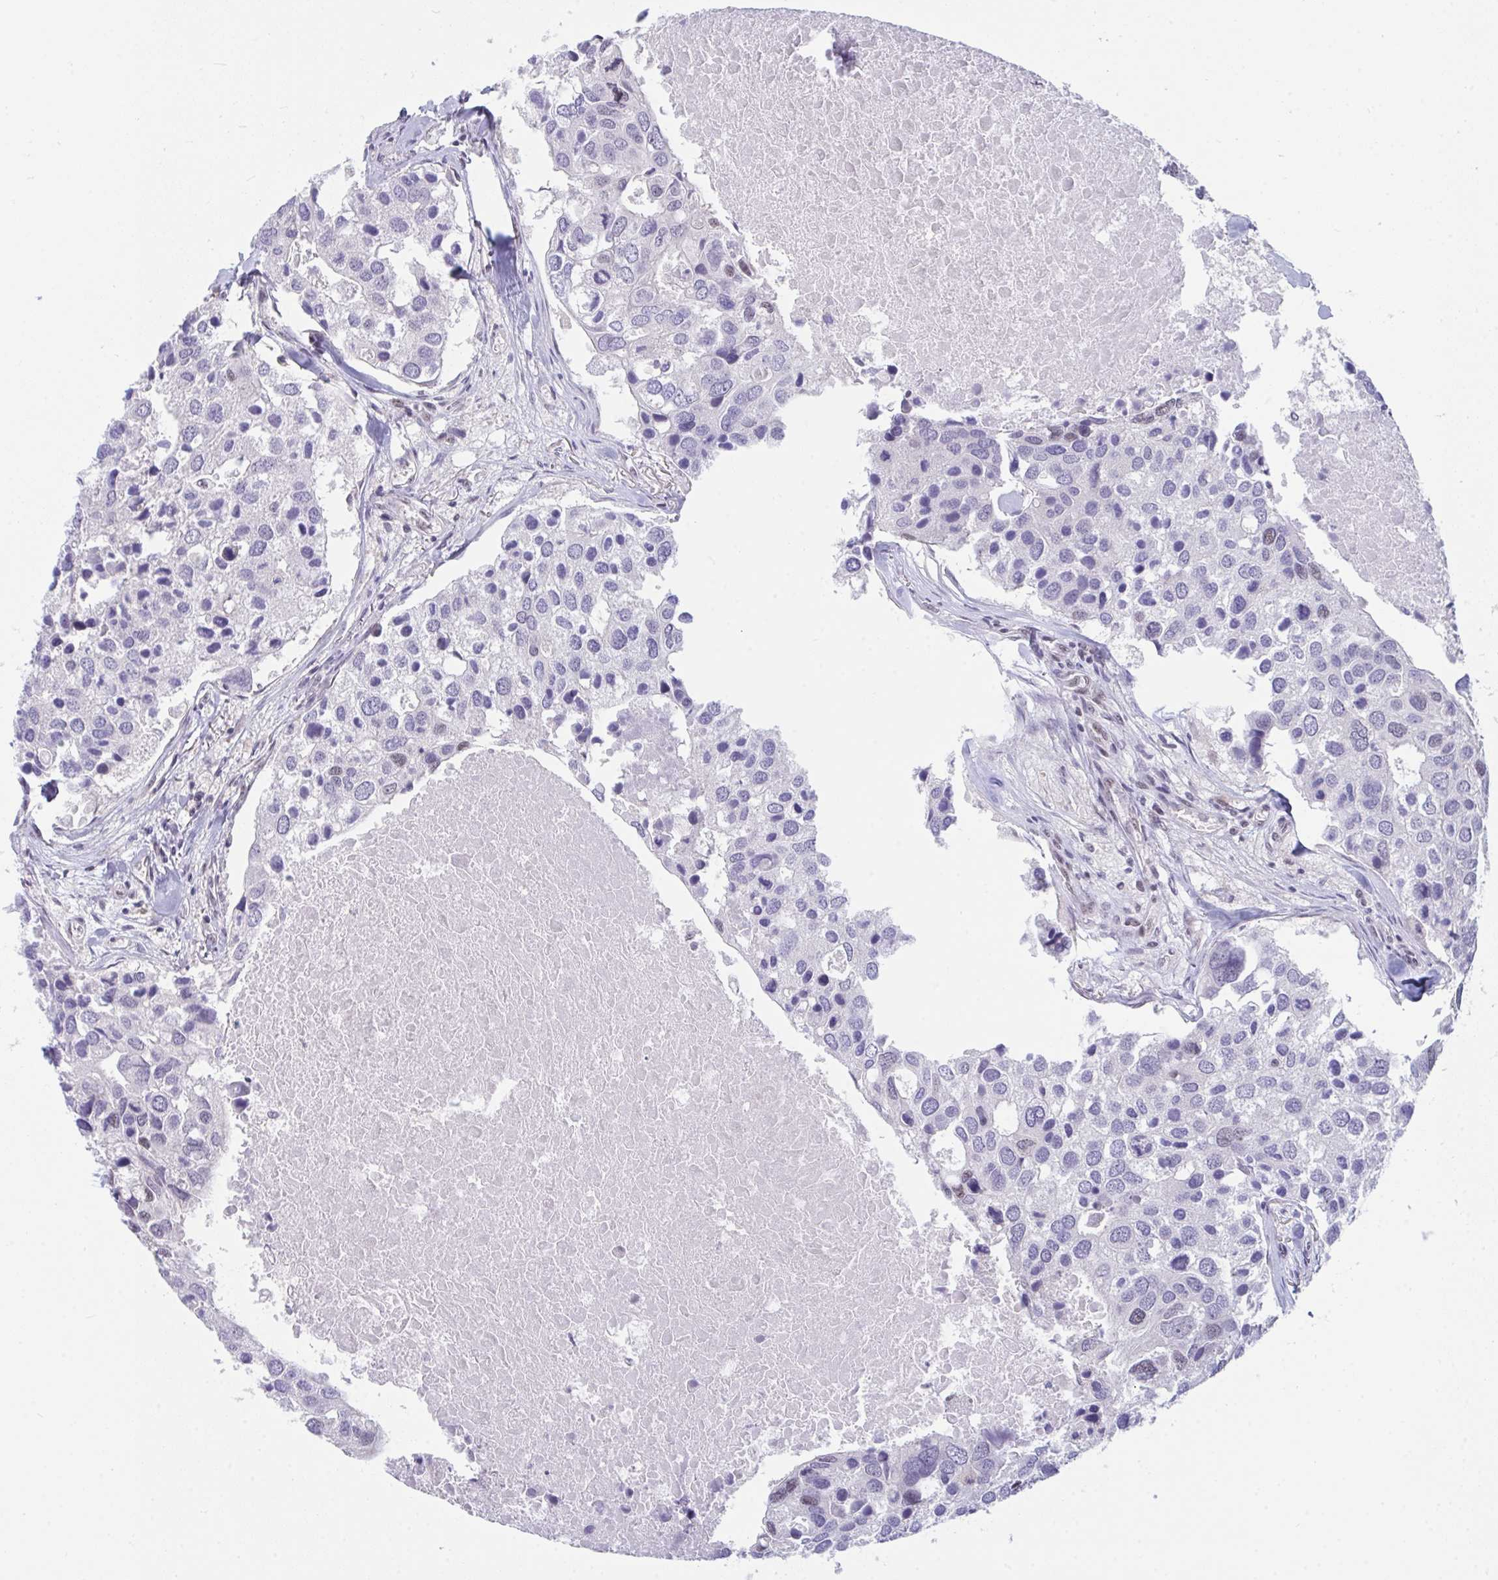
{"staining": {"intensity": "negative", "quantity": "none", "location": "none"}, "tissue": "breast cancer", "cell_type": "Tumor cells", "image_type": "cancer", "snomed": [{"axis": "morphology", "description": "Duct carcinoma"}, {"axis": "topography", "description": "Breast"}], "caption": "The histopathology image demonstrates no staining of tumor cells in breast infiltrating ductal carcinoma. The staining was performed using DAB to visualize the protein expression in brown, while the nuclei were stained in blue with hematoxylin (Magnification: 20x).", "gene": "PRR14", "patient": {"sex": "female", "age": 83}}